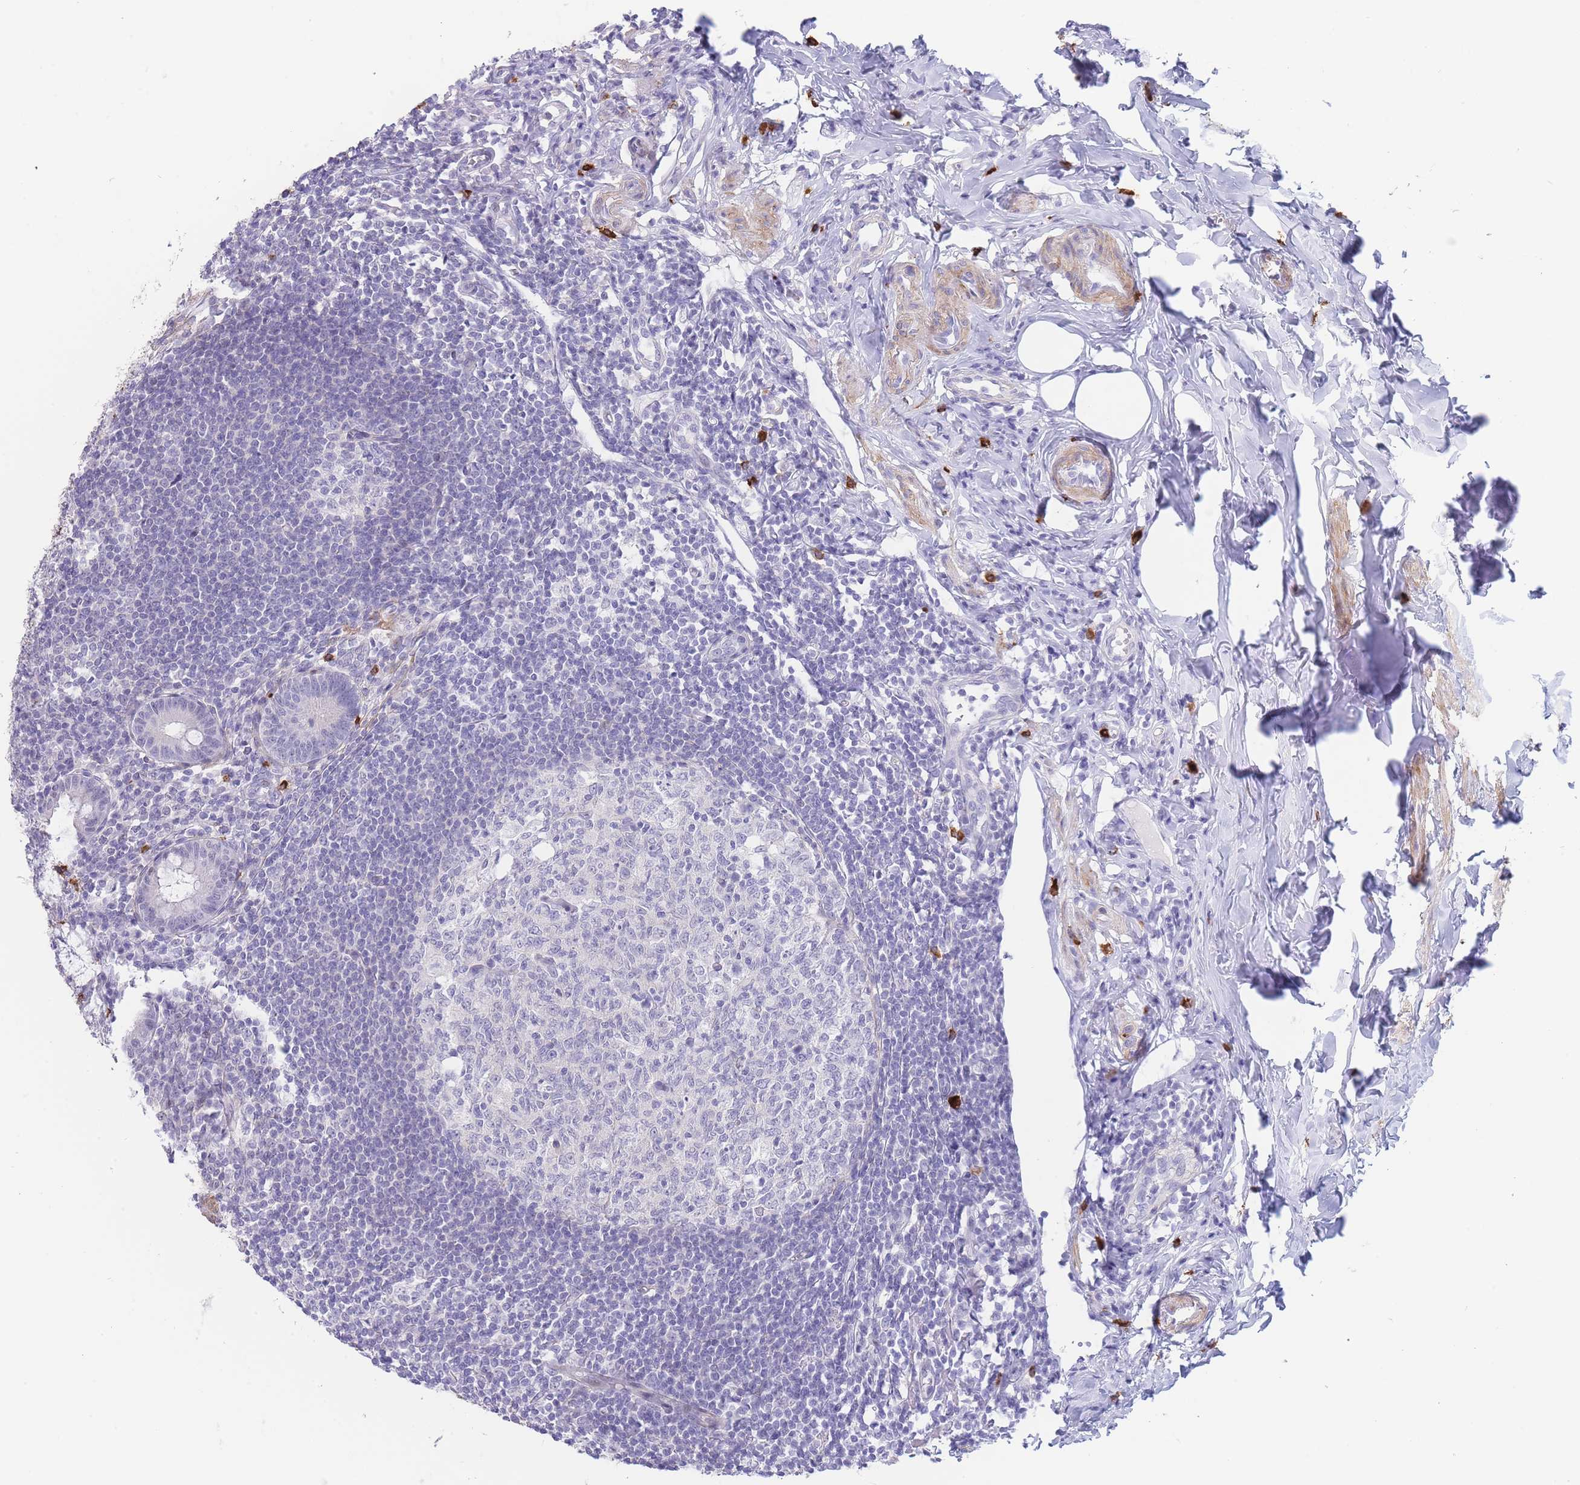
{"staining": {"intensity": "negative", "quantity": "none", "location": "none"}, "tissue": "appendix", "cell_type": "Glandular cells", "image_type": "normal", "snomed": [{"axis": "morphology", "description": "Normal tissue, NOS"}, {"axis": "topography", "description": "Appendix"}], "caption": "Glandular cells are negative for brown protein staining in normal appendix. (Stains: DAB IHC with hematoxylin counter stain, Microscopy: brightfield microscopy at high magnification).", "gene": "ASAP3", "patient": {"sex": "female", "age": 33}}